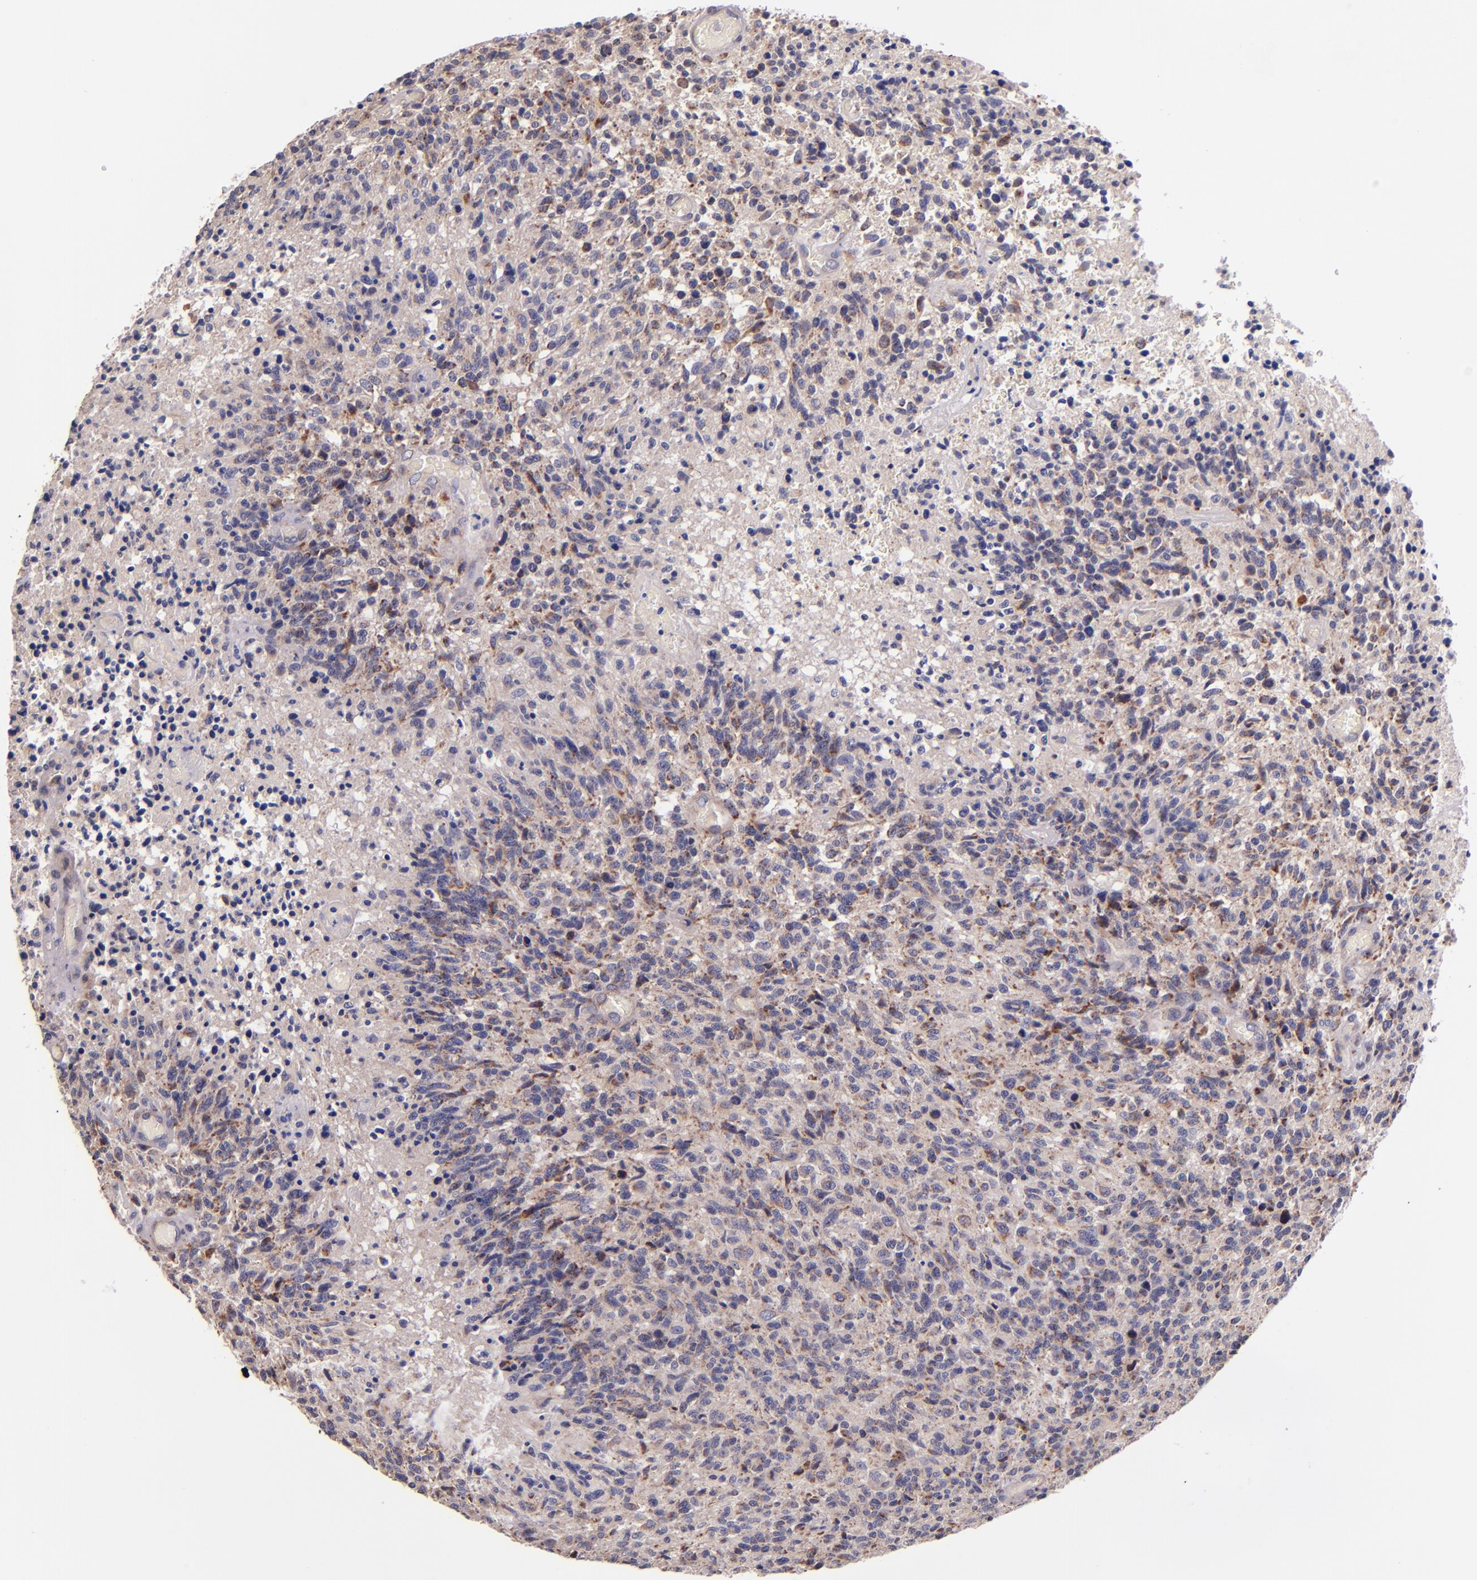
{"staining": {"intensity": "moderate", "quantity": "<25%", "location": "cytoplasmic/membranous"}, "tissue": "glioma", "cell_type": "Tumor cells", "image_type": "cancer", "snomed": [{"axis": "morphology", "description": "Glioma, malignant, High grade"}, {"axis": "topography", "description": "Brain"}], "caption": "Human malignant high-grade glioma stained for a protein (brown) displays moderate cytoplasmic/membranous positive positivity in approximately <25% of tumor cells.", "gene": "SHC1", "patient": {"sex": "male", "age": 36}}